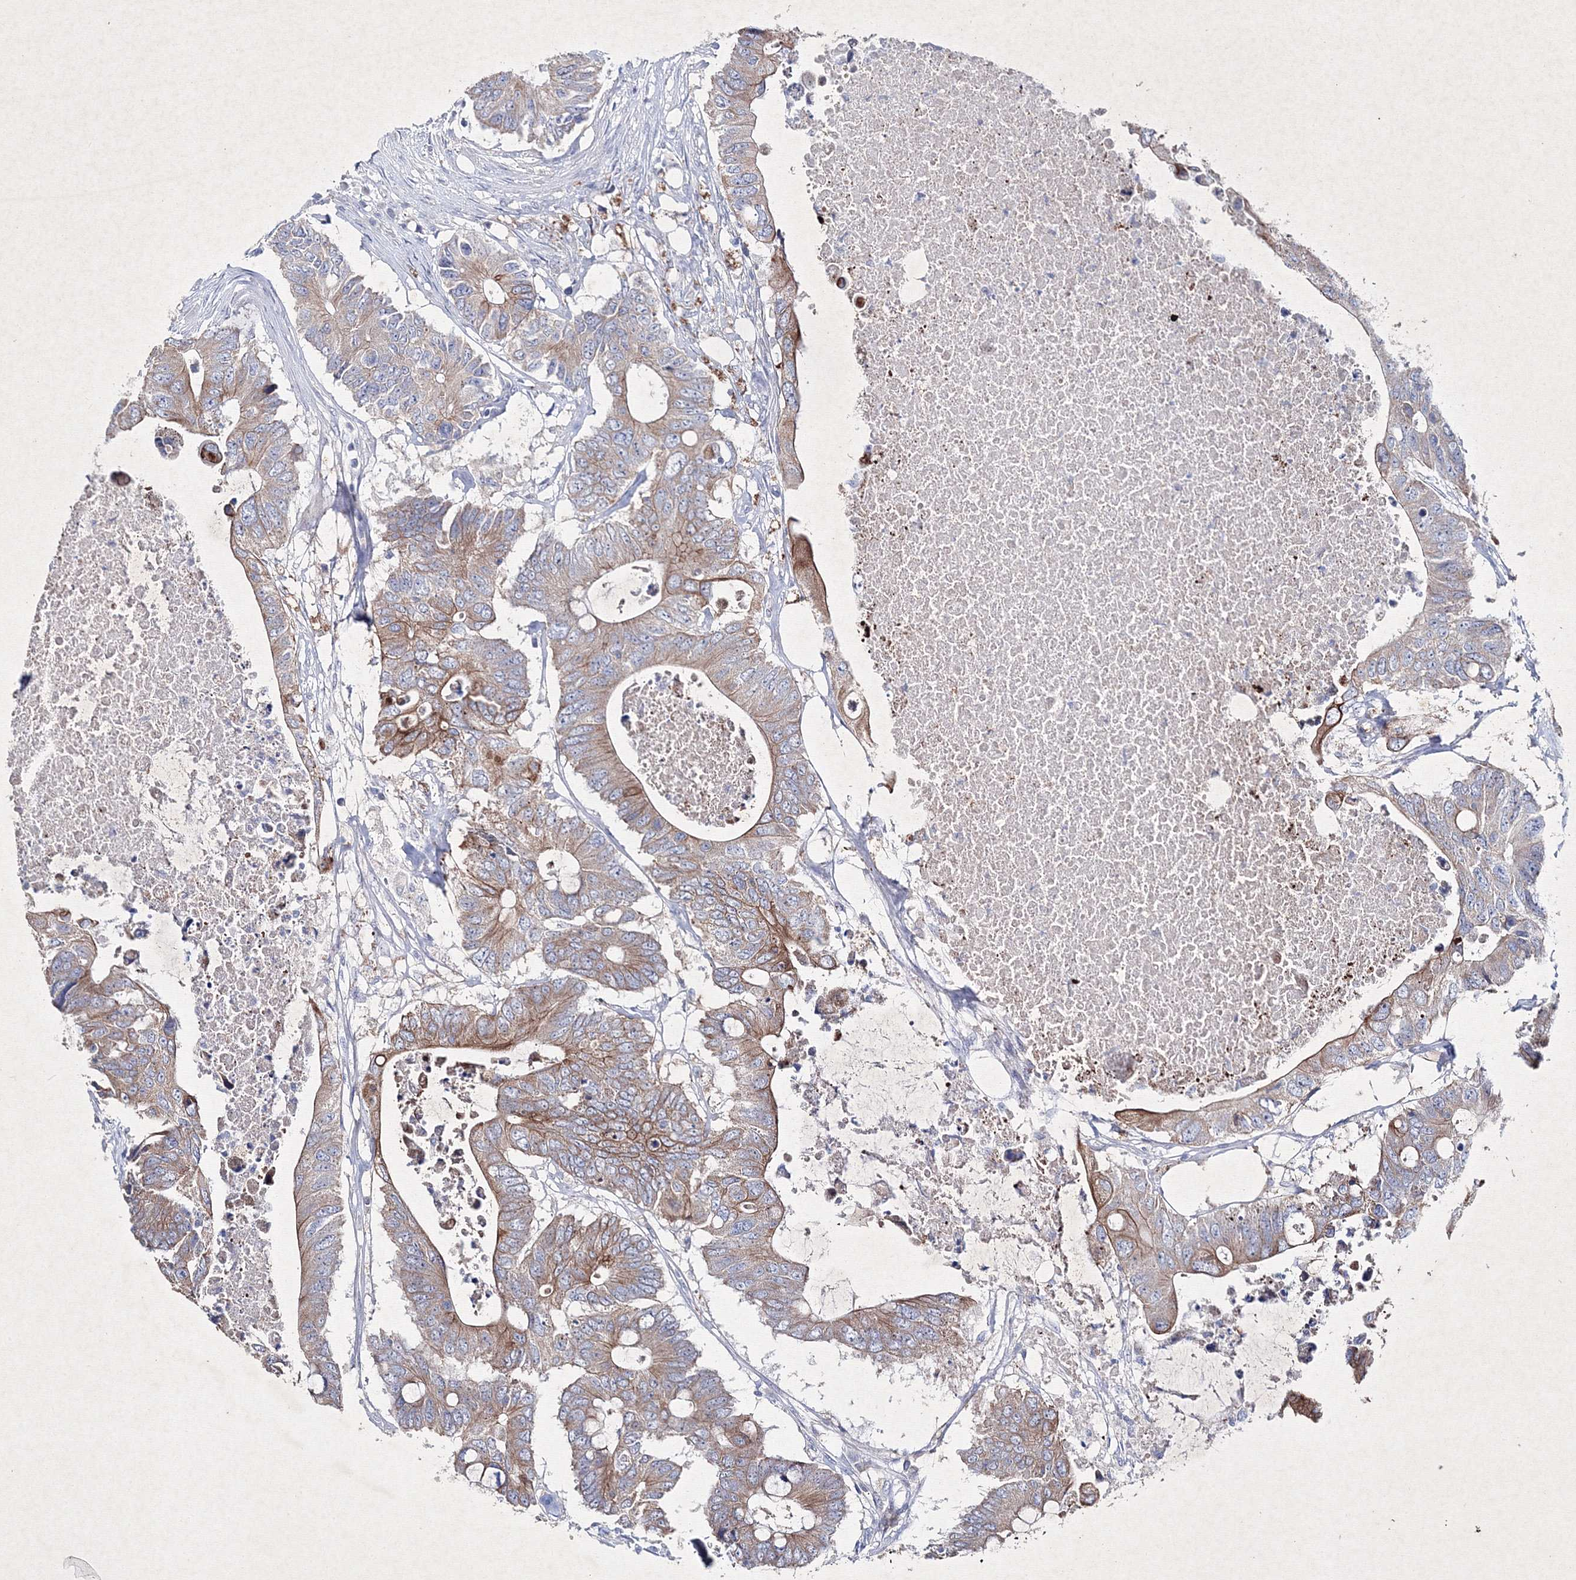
{"staining": {"intensity": "moderate", "quantity": "25%-75%", "location": "cytoplasmic/membranous"}, "tissue": "colorectal cancer", "cell_type": "Tumor cells", "image_type": "cancer", "snomed": [{"axis": "morphology", "description": "Adenocarcinoma, NOS"}, {"axis": "topography", "description": "Colon"}], "caption": "Protein staining displays moderate cytoplasmic/membranous expression in approximately 25%-75% of tumor cells in colorectal adenocarcinoma.", "gene": "SMIM29", "patient": {"sex": "male", "age": 71}}